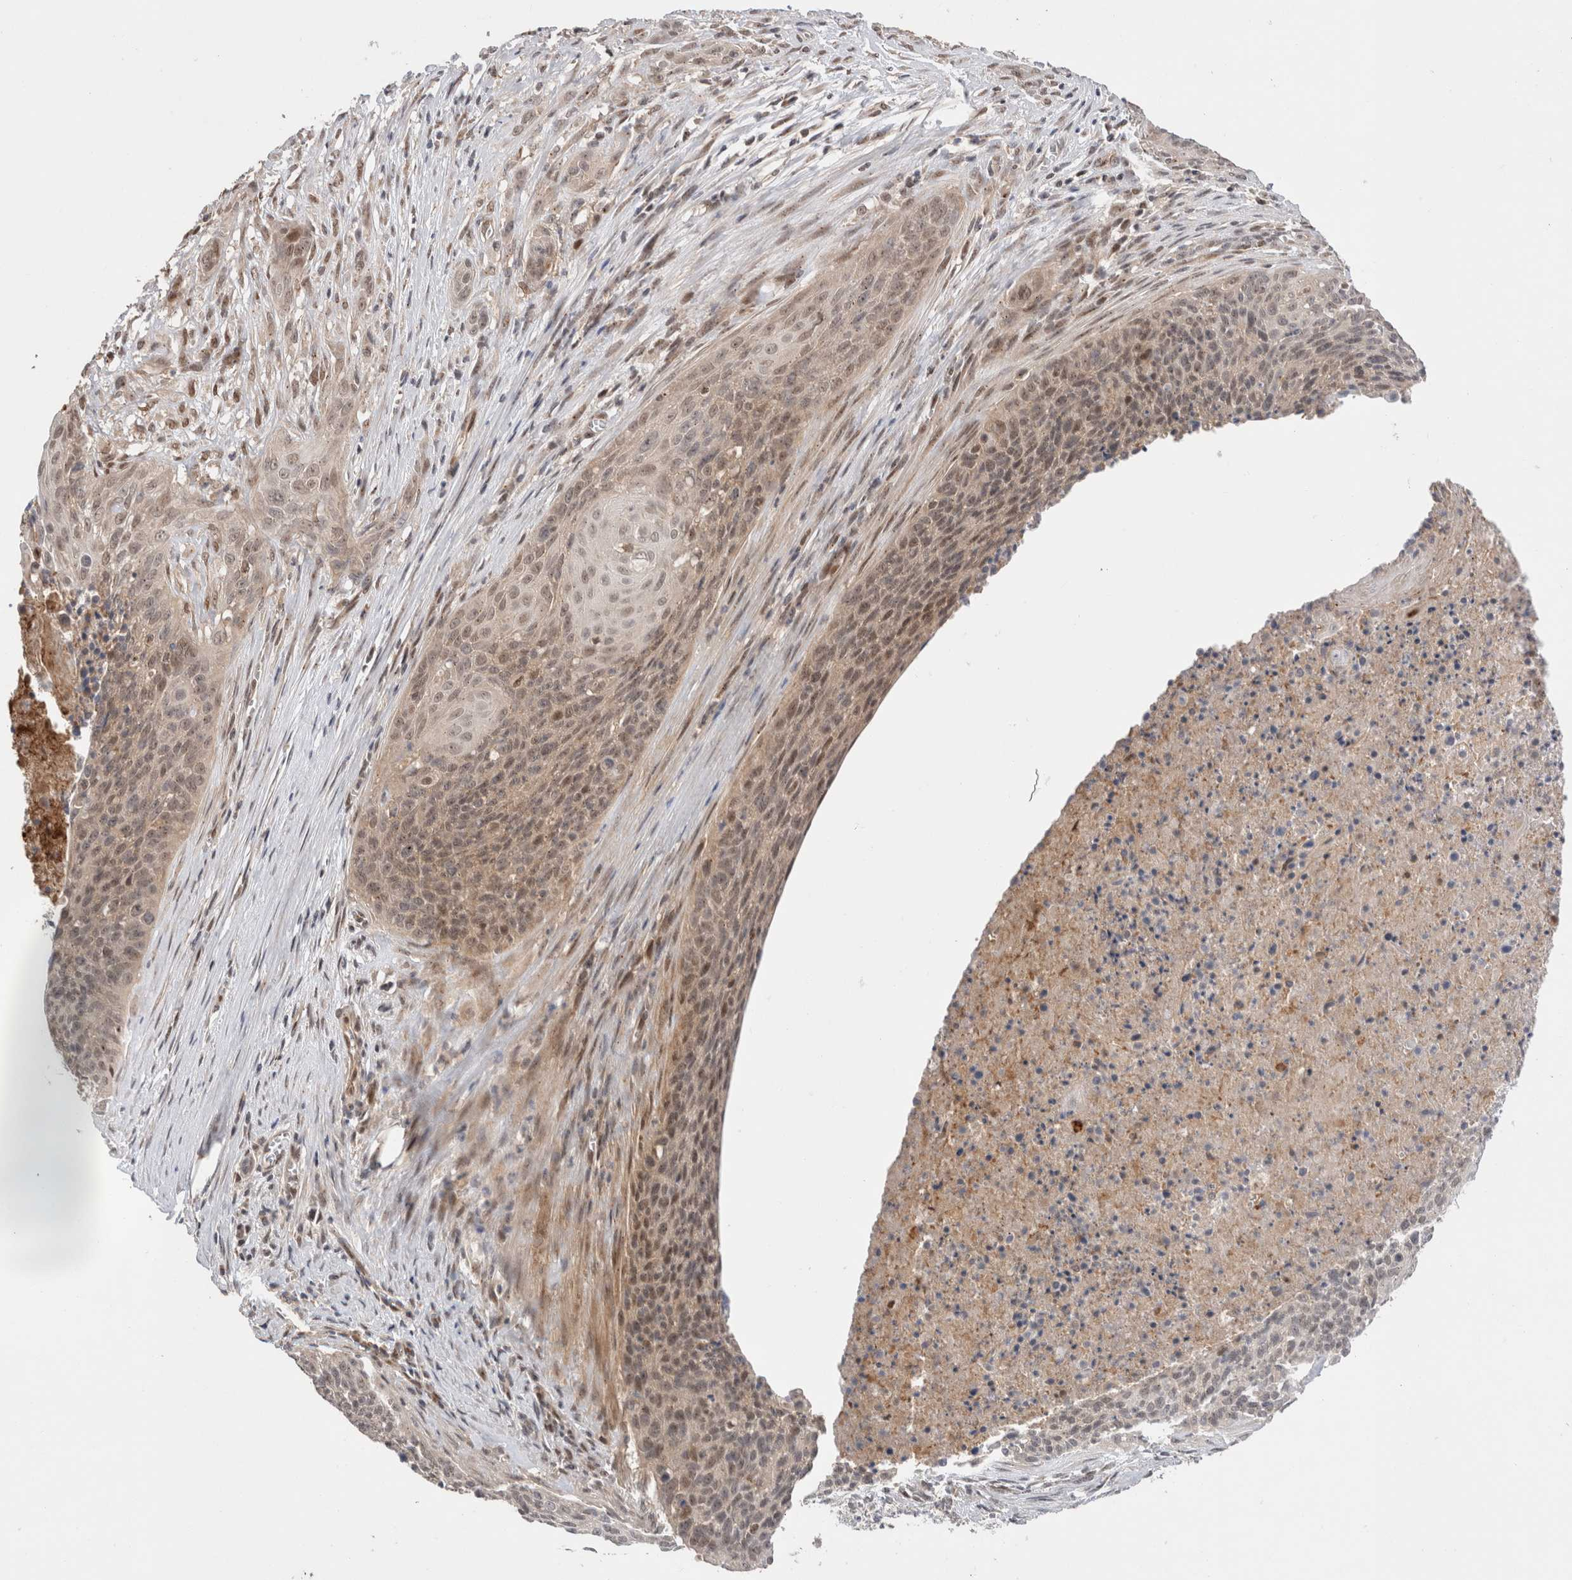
{"staining": {"intensity": "weak", "quantity": "25%-75%", "location": "cytoplasmic/membranous,nuclear"}, "tissue": "cervical cancer", "cell_type": "Tumor cells", "image_type": "cancer", "snomed": [{"axis": "morphology", "description": "Squamous cell carcinoma, NOS"}, {"axis": "topography", "description": "Cervix"}], "caption": "This is an image of immunohistochemistry staining of squamous cell carcinoma (cervical), which shows weak expression in the cytoplasmic/membranous and nuclear of tumor cells.", "gene": "SLC29A1", "patient": {"sex": "female", "age": 55}}